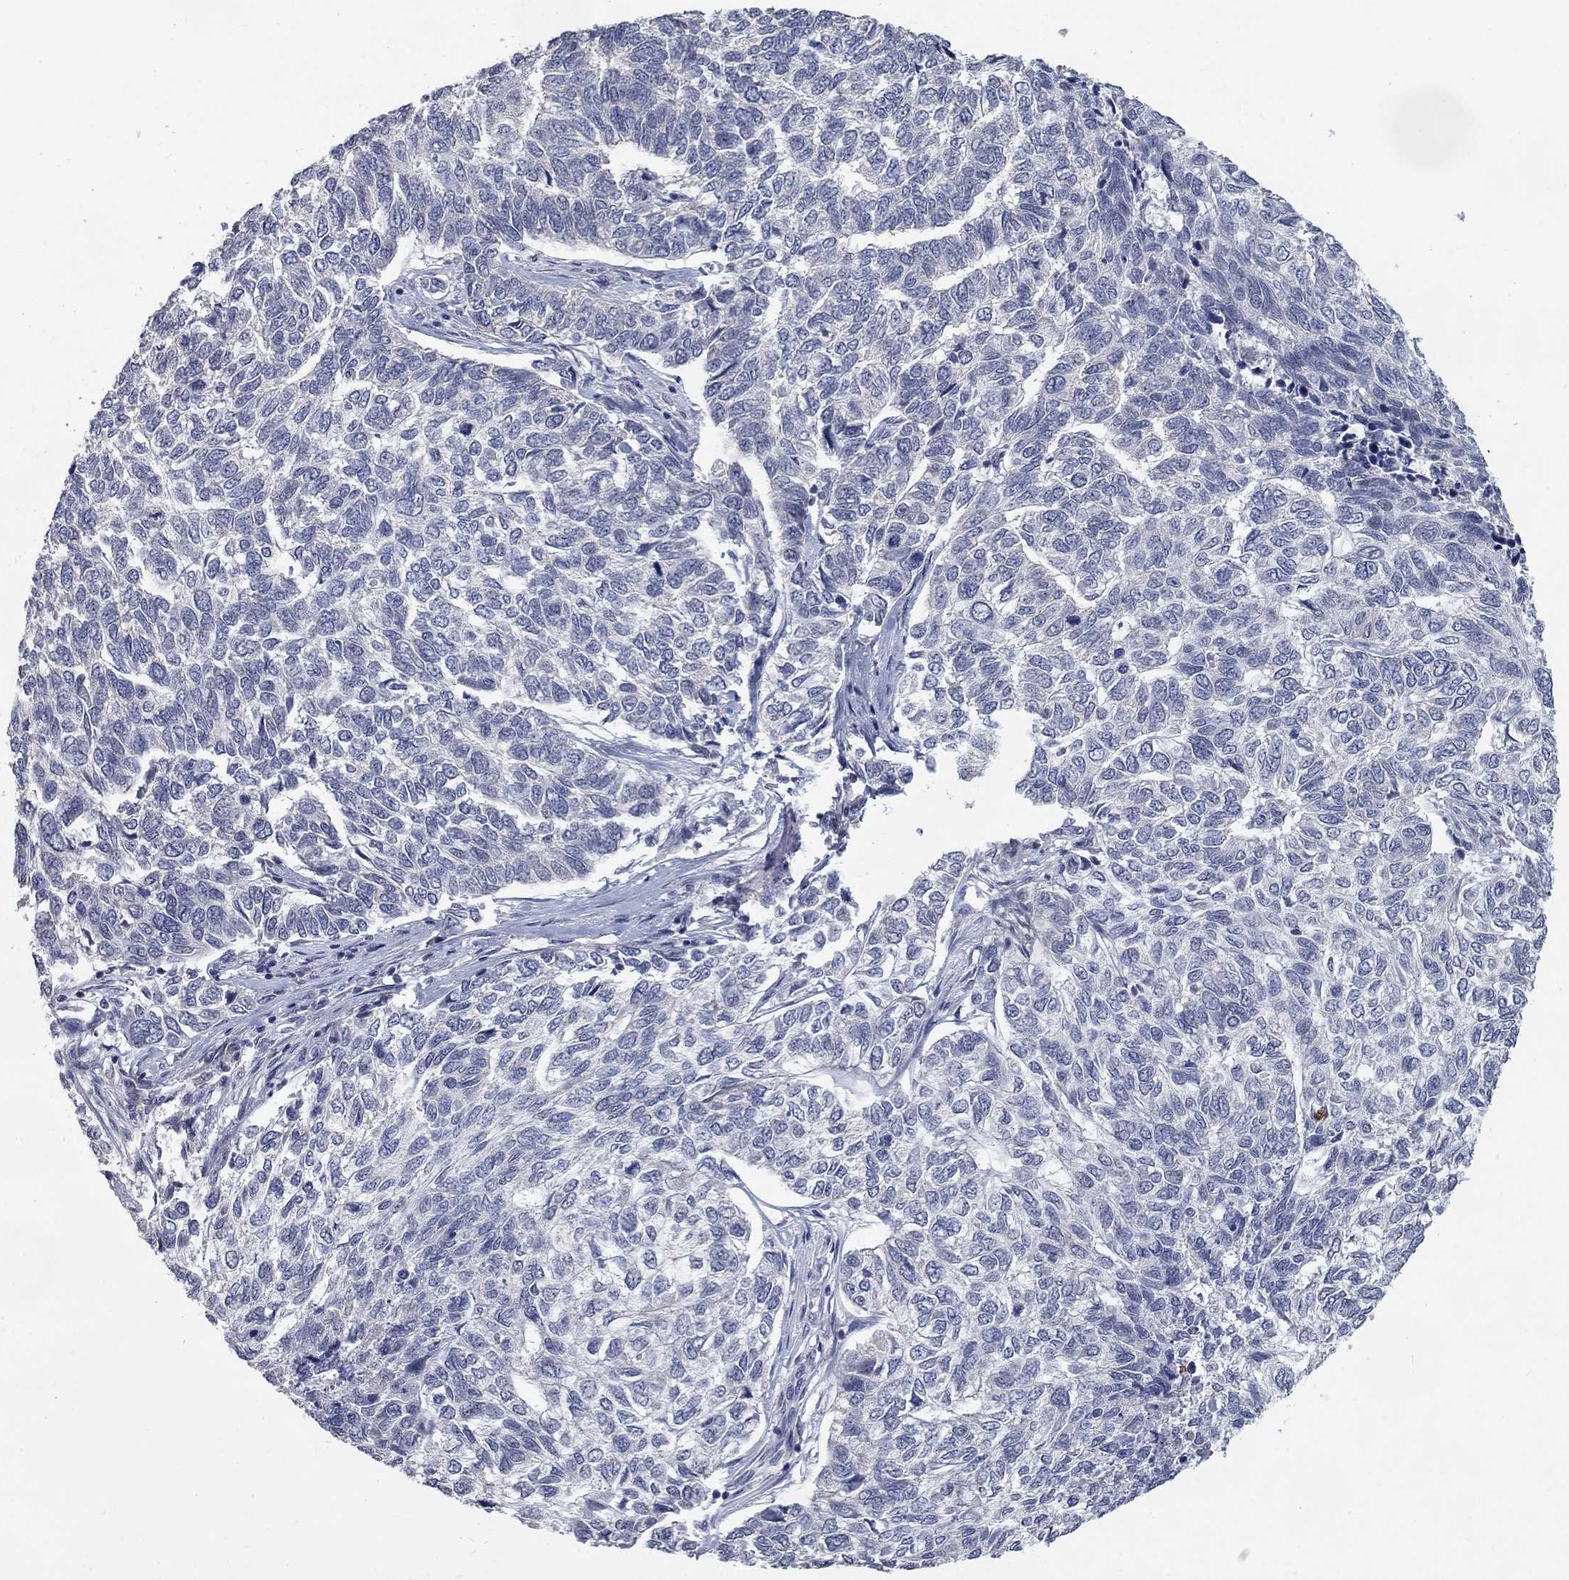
{"staining": {"intensity": "negative", "quantity": "none", "location": "none"}, "tissue": "skin cancer", "cell_type": "Tumor cells", "image_type": "cancer", "snomed": [{"axis": "morphology", "description": "Basal cell carcinoma"}, {"axis": "topography", "description": "Skin"}], "caption": "Protein analysis of skin cancer reveals no significant staining in tumor cells.", "gene": "MTSS2", "patient": {"sex": "female", "age": 65}}